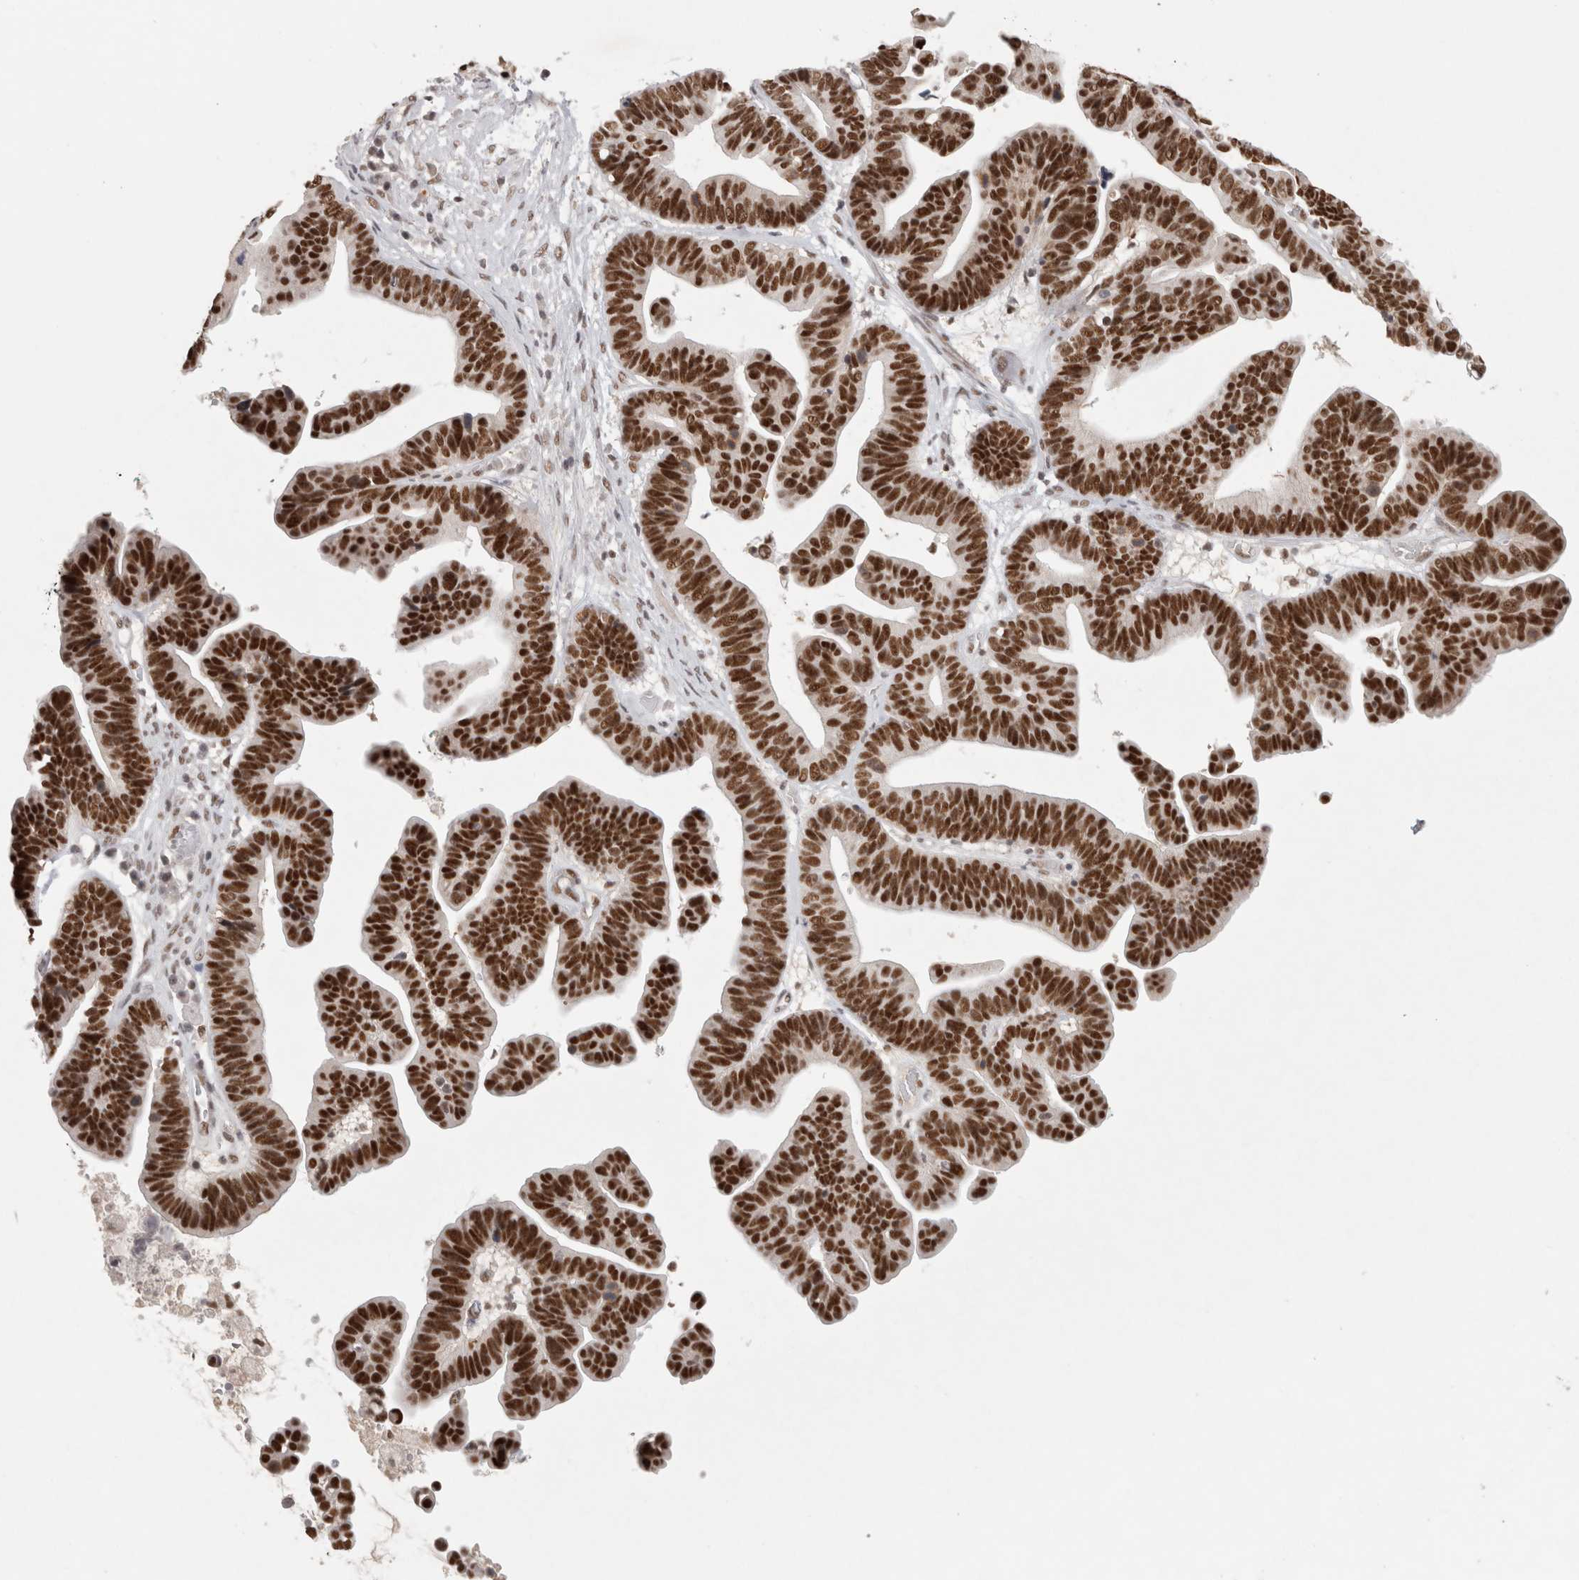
{"staining": {"intensity": "strong", "quantity": ">75%", "location": "nuclear"}, "tissue": "ovarian cancer", "cell_type": "Tumor cells", "image_type": "cancer", "snomed": [{"axis": "morphology", "description": "Cystadenocarcinoma, serous, NOS"}, {"axis": "topography", "description": "Ovary"}], "caption": "Ovarian serous cystadenocarcinoma stained for a protein (brown) displays strong nuclear positive positivity in about >75% of tumor cells.", "gene": "ZNF830", "patient": {"sex": "female", "age": 56}}